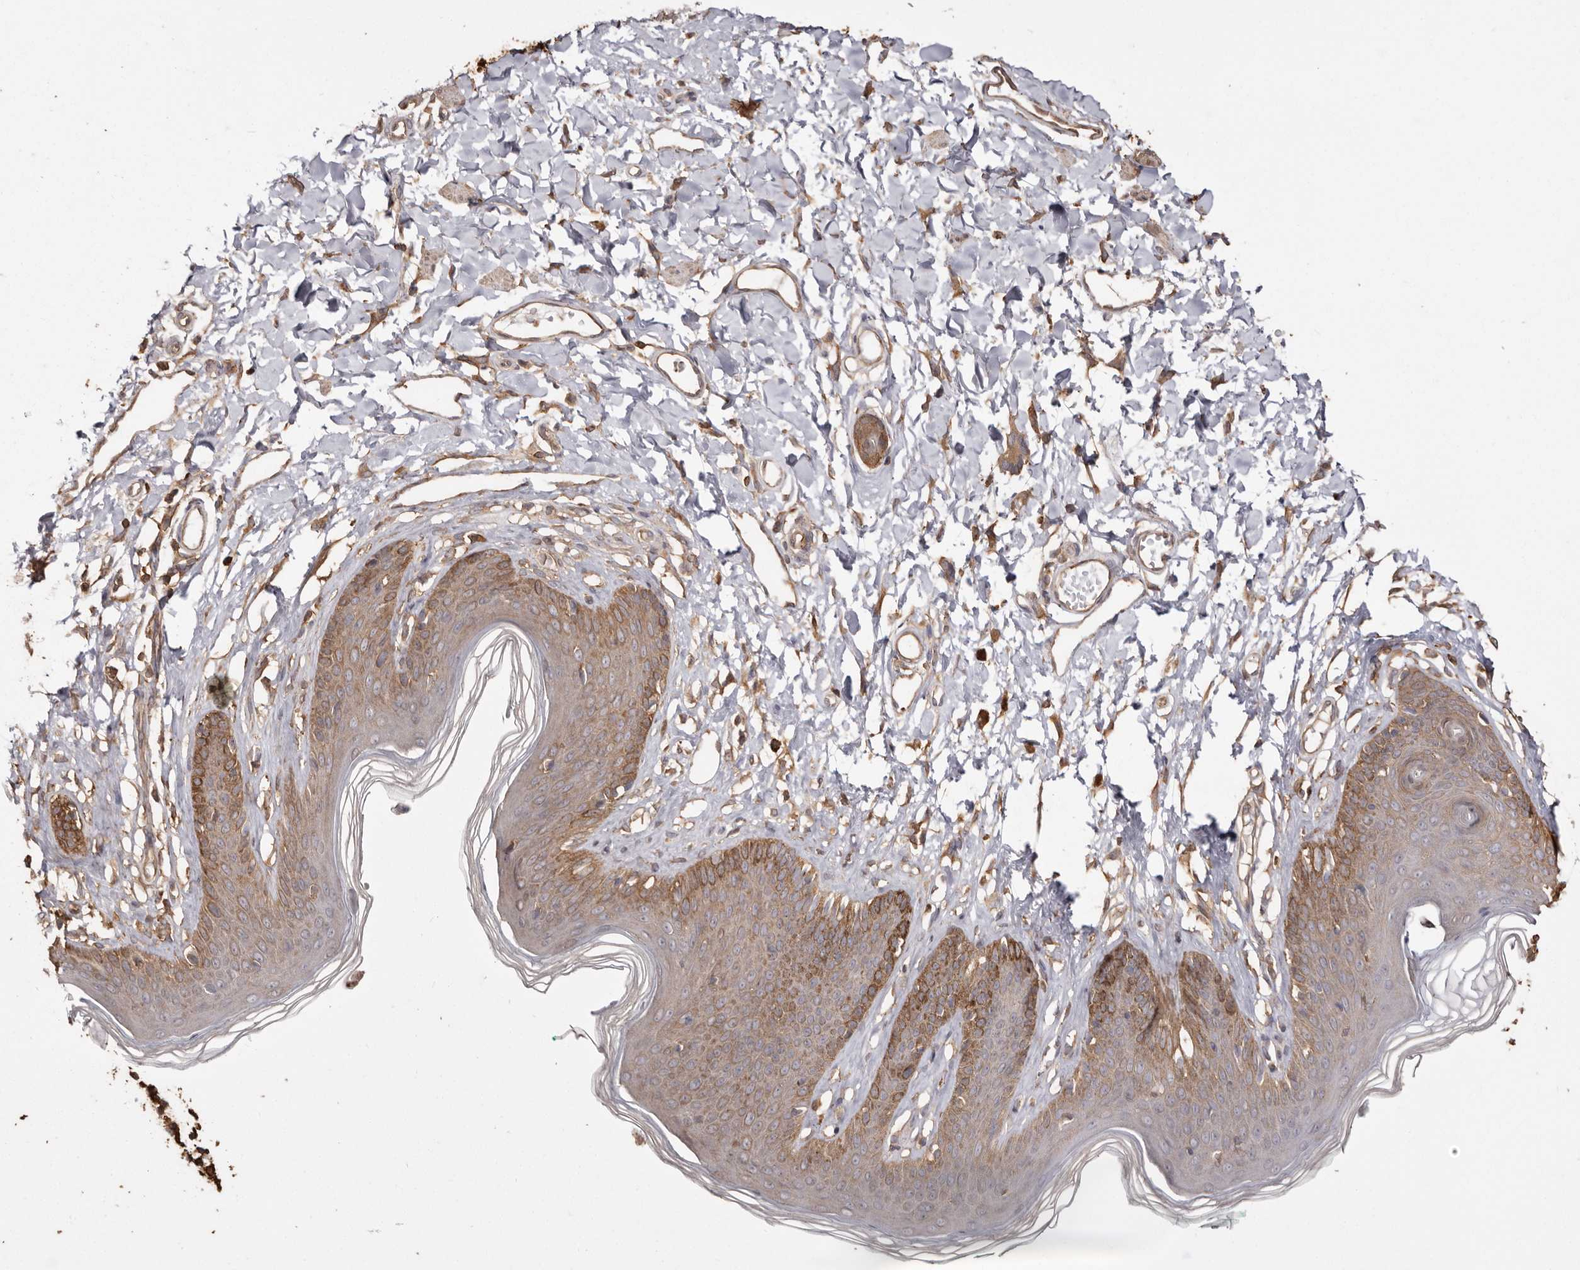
{"staining": {"intensity": "moderate", "quantity": ">75%", "location": "cytoplasmic/membranous"}, "tissue": "skin", "cell_type": "Epidermal cells", "image_type": "normal", "snomed": [{"axis": "morphology", "description": "Normal tissue, NOS"}, {"axis": "morphology", "description": "Squamous cell carcinoma, NOS"}, {"axis": "topography", "description": "Vulva"}], "caption": "Epidermal cells reveal medium levels of moderate cytoplasmic/membranous staining in approximately >75% of cells in benign skin.", "gene": "PKM", "patient": {"sex": "female", "age": 85}}